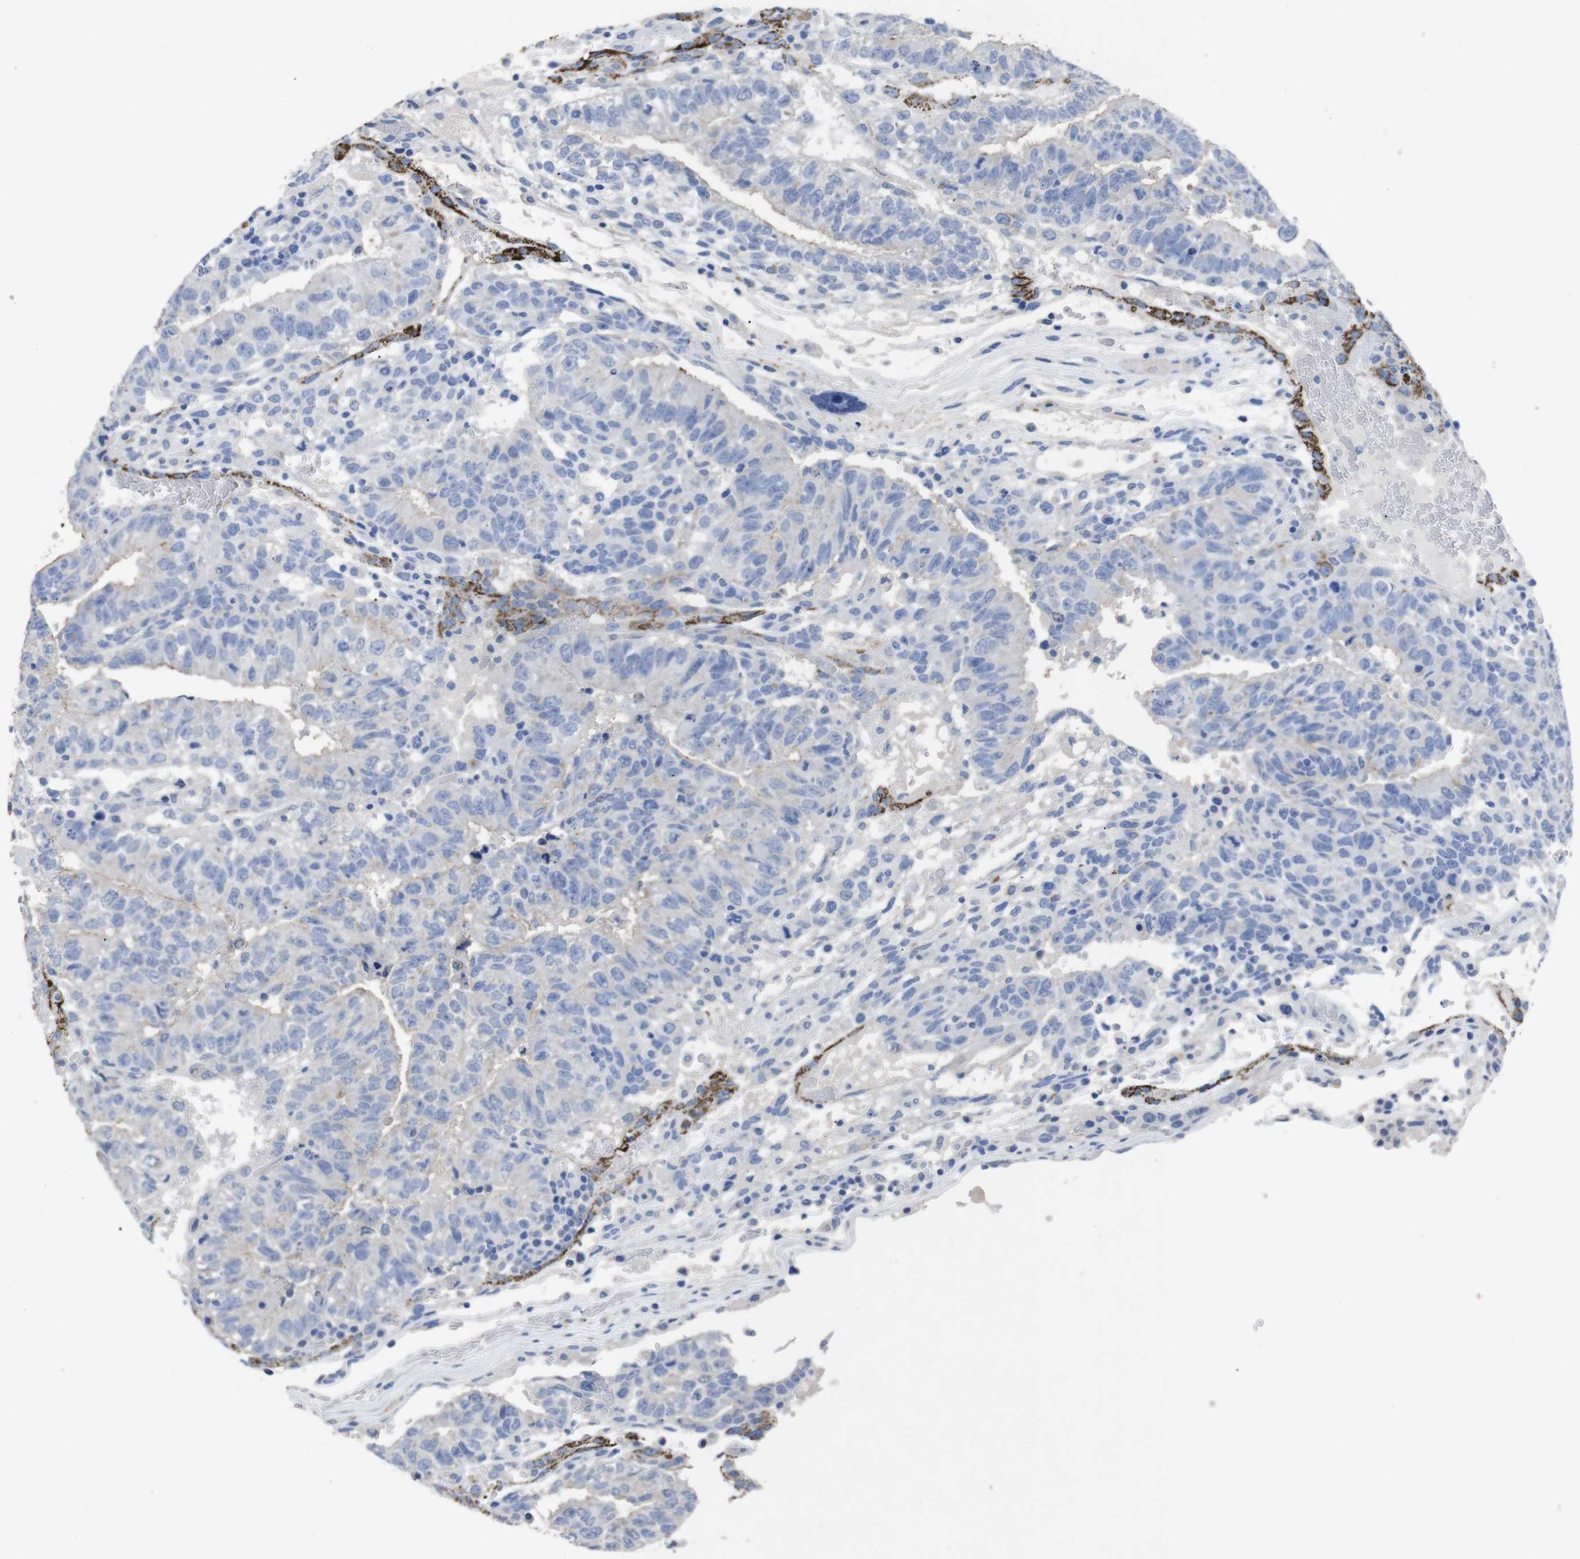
{"staining": {"intensity": "negative", "quantity": "none", "location": "none"}, "tissue": "testis cancer", "cell_type": "Tumor cells", "image_type": "cancer", "snomed": [{"axis": "morphology", "description": "Seminoma, NOS"}, {"axis": "morphology", "description": "Carcinoma, Embryonal, NOS"}, {"axis": "topography", "description": "Testis"}], "caption": "Tumor cells are negative for protein expression in human embryonal carcinoma (testis).", "gene": "GJB2", "patient": {"sex": "male", "age": 52}}